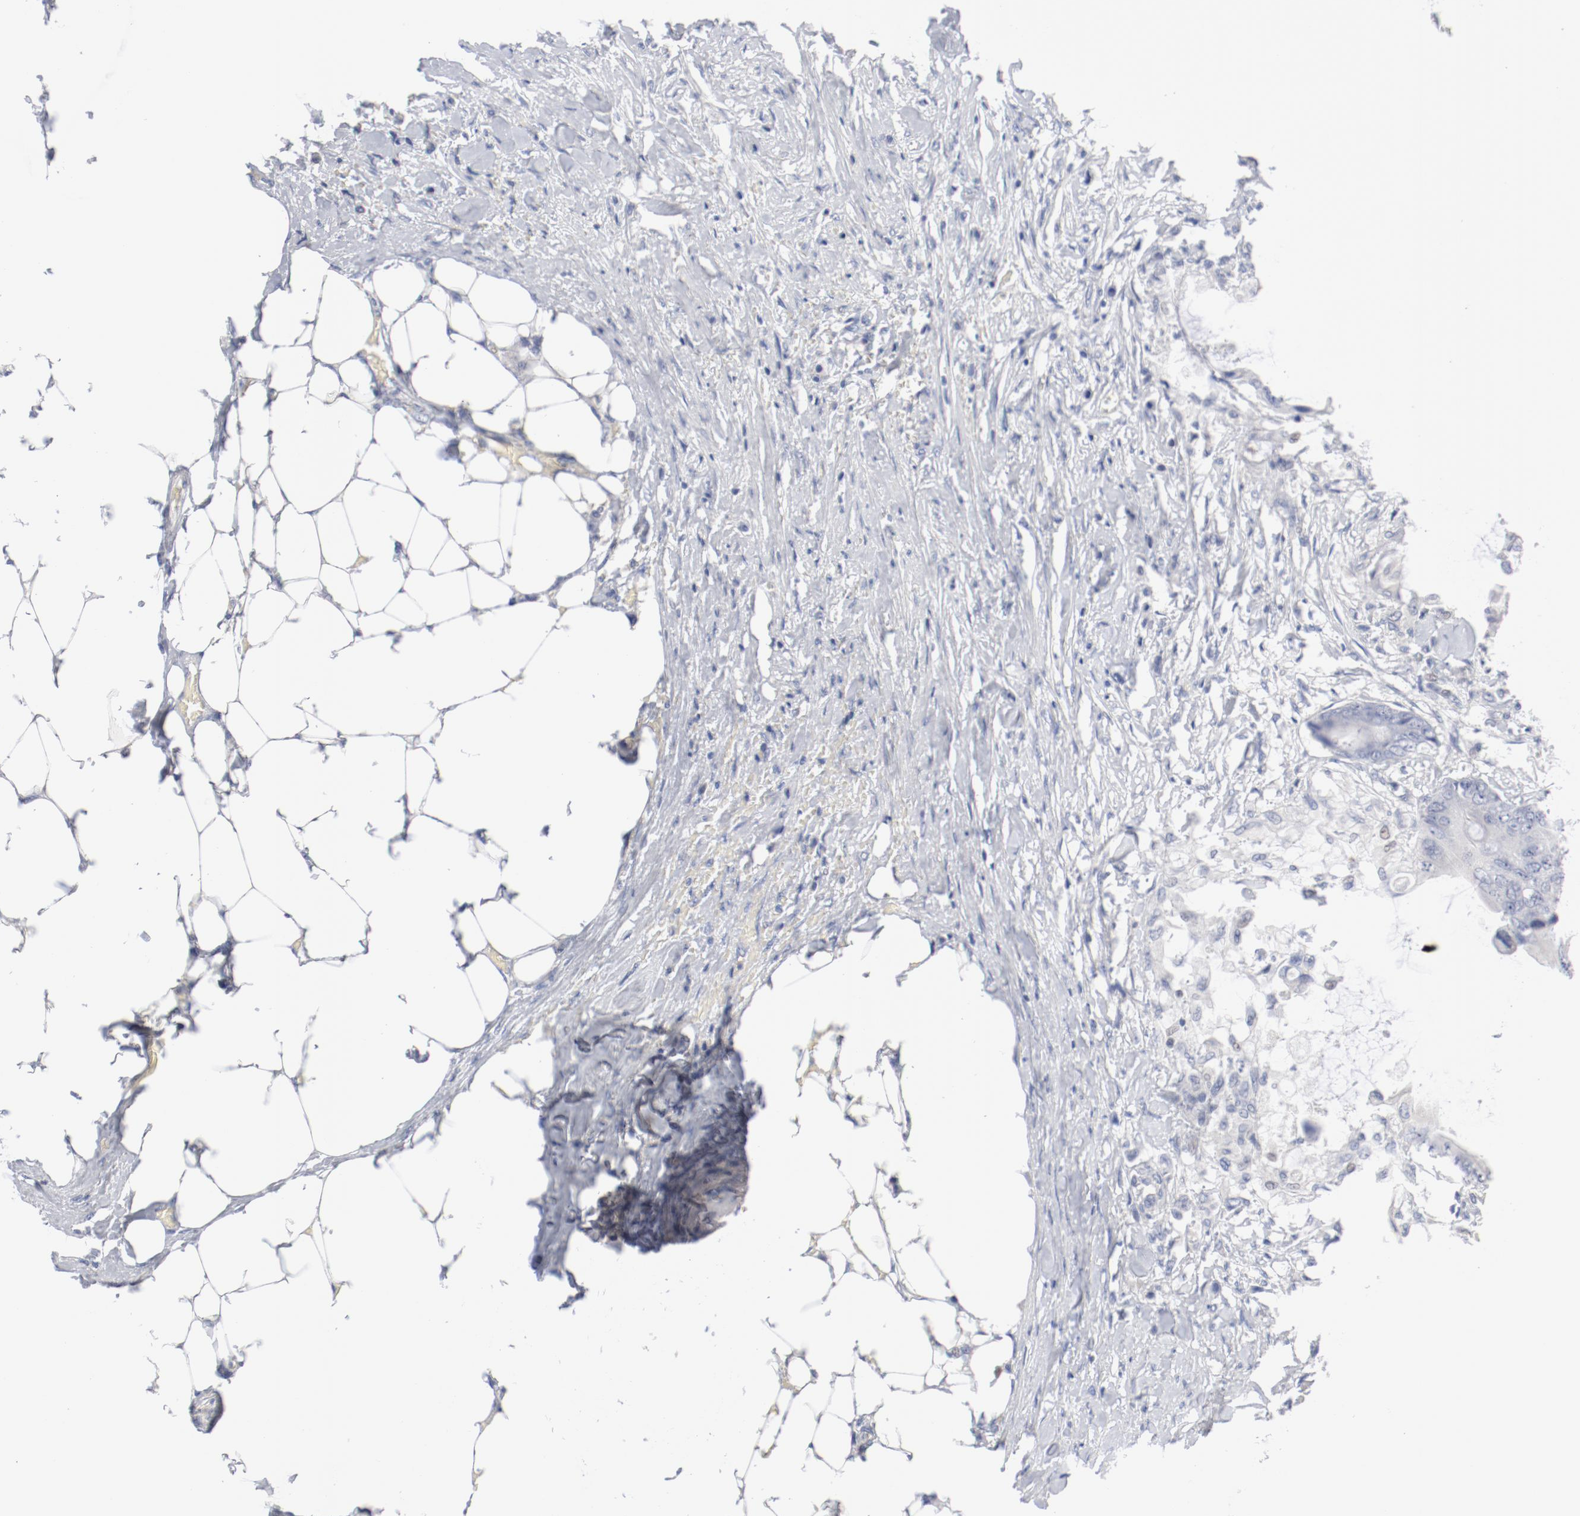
{"staining": {"intensity": "negative", "quantity": "none", "location": "none"}, "tissue": "colorectal cancer", "cell_type": "Tumor cells", "image_type": "cancer", "snomed": [{"axis": "morphology", "description": "Normal tissue, NOS"}, {"axis": "morphology", "description": "Adenocarcinoma, NOS"}, {"axis": "topography", "description": "Rectum"}, {"axis": "topography", "description": "Peripheral nerve tissue"}], "caption": "Colorectal cancer (adenocarcinoma) was stained to show a protein in brown. There is no significant expression in tumor cells.", "gene": "KCNK13", "patient": {"sex": "female", "age": 77}}